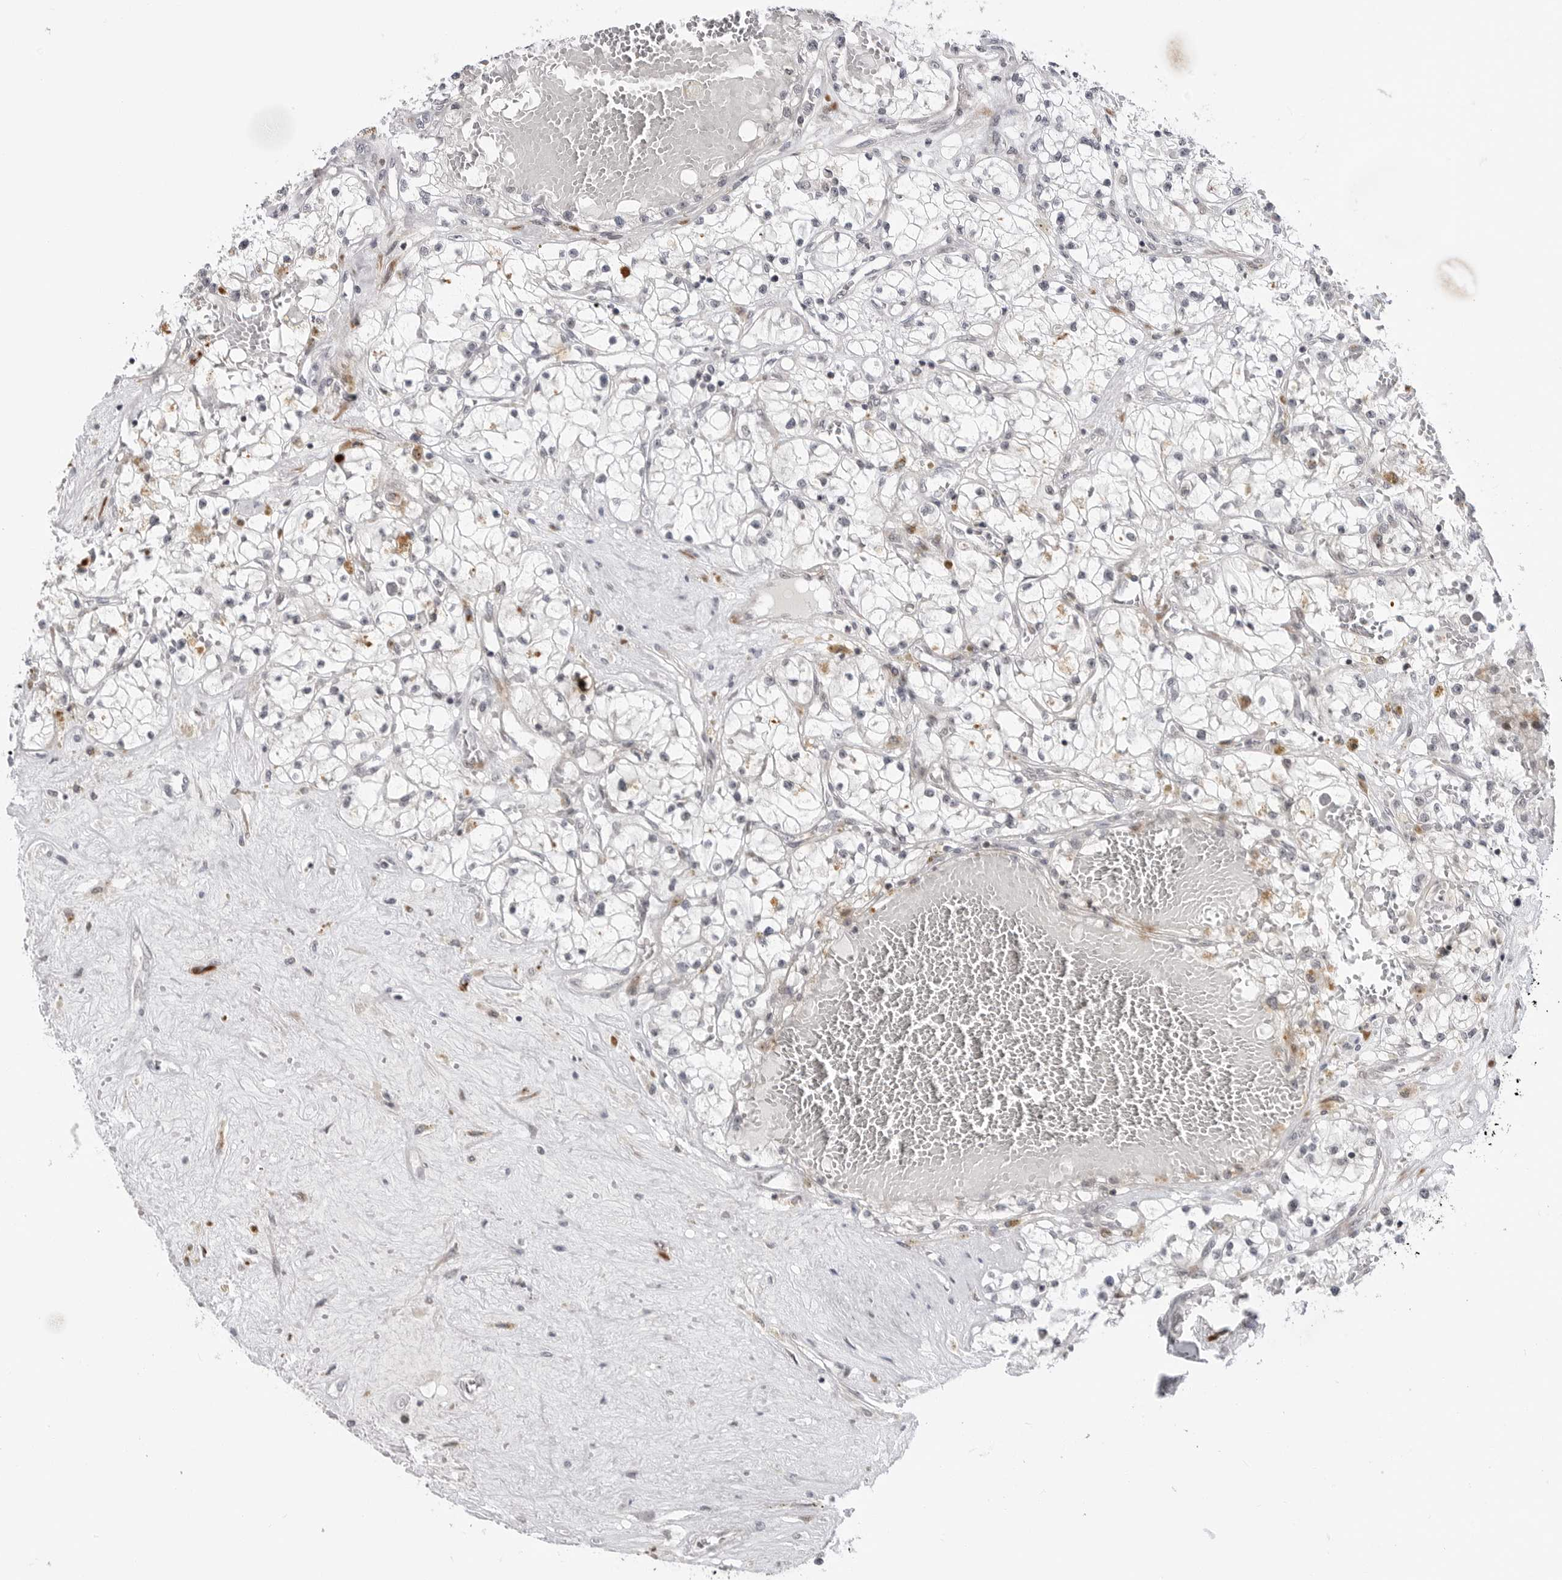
{"staining": {"intensity": "negative", "quantity": "none", "location": "none"}, "tissue": "renal cancer", "cell_type": "Tumor cells", "image_type": "cancer", "snomed": [{"axis": "morphology", "description": "Normal tissue, NOS"}, {"axis": "morphology", "description": "Adenocarcinoma, NOS"}, {"axis": "topography", "description": "Kidney"}], "caption": "A micrograph of renal cancer stained for a protein reveals no brown staining in tumor cells.", "gene": "ADAMTS5", "patient": {"sex": "male", "age": 68}}